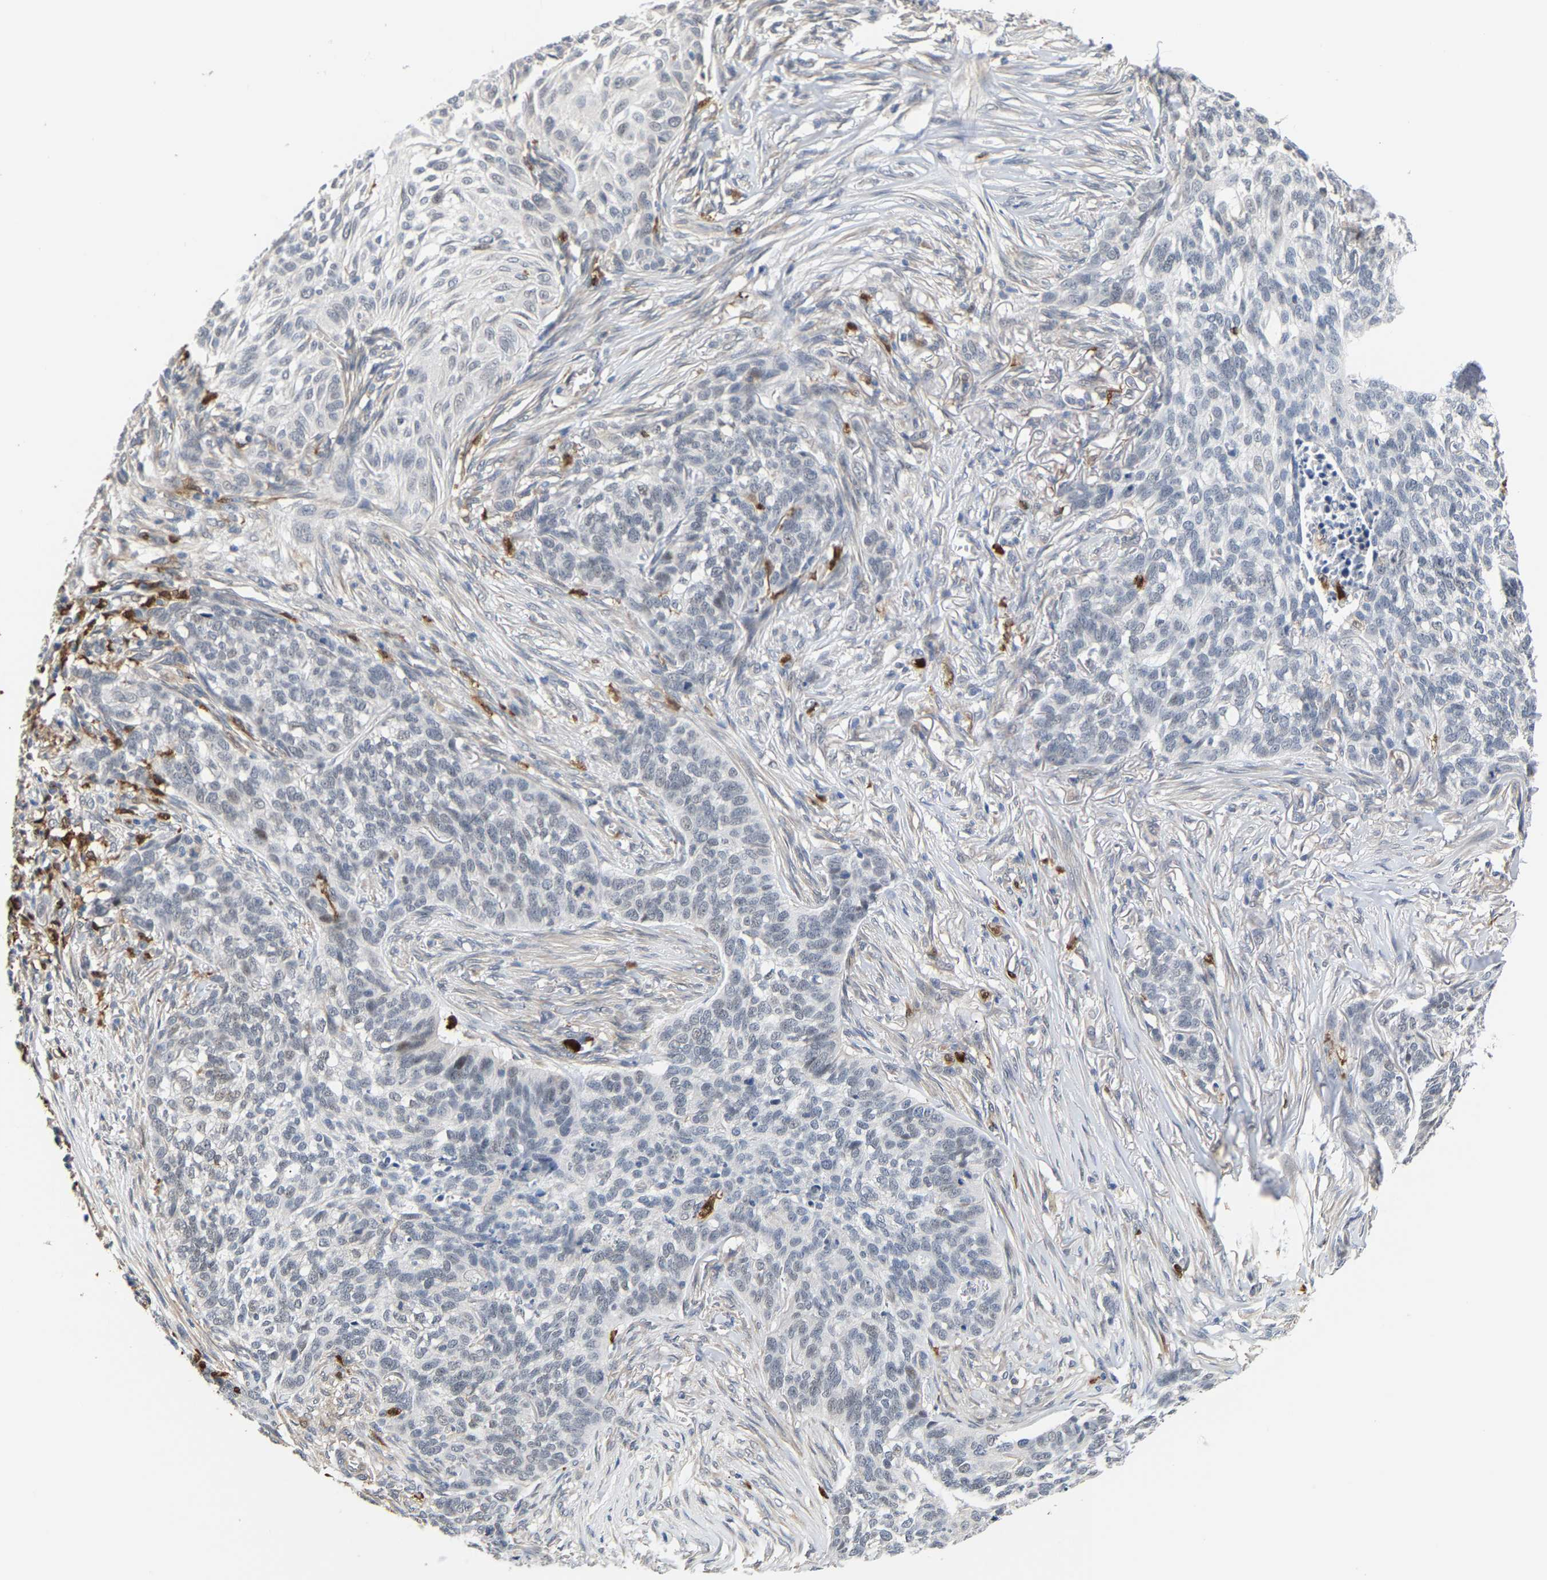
{"staining": {"intensity": "negative", "quantity": "none", "location": "none"}, "tissue": "skin cancer", "cell_type": "Tumor cells", "image_type": "cancer", "snomed": [{"axis": "morphology", "description": "Basal cell carcinoma"}, {"axis": "topography", "description": "Skin"}], "caption": "High magnification brightfield microscopy of skin basal cell carcinoma stained with DAB (brown) and counterstained with hematoxylin (blue): tumor cells show no significant expression.", "gene": "TDRD7", "patient": {"sex": "male", "age": 85}}